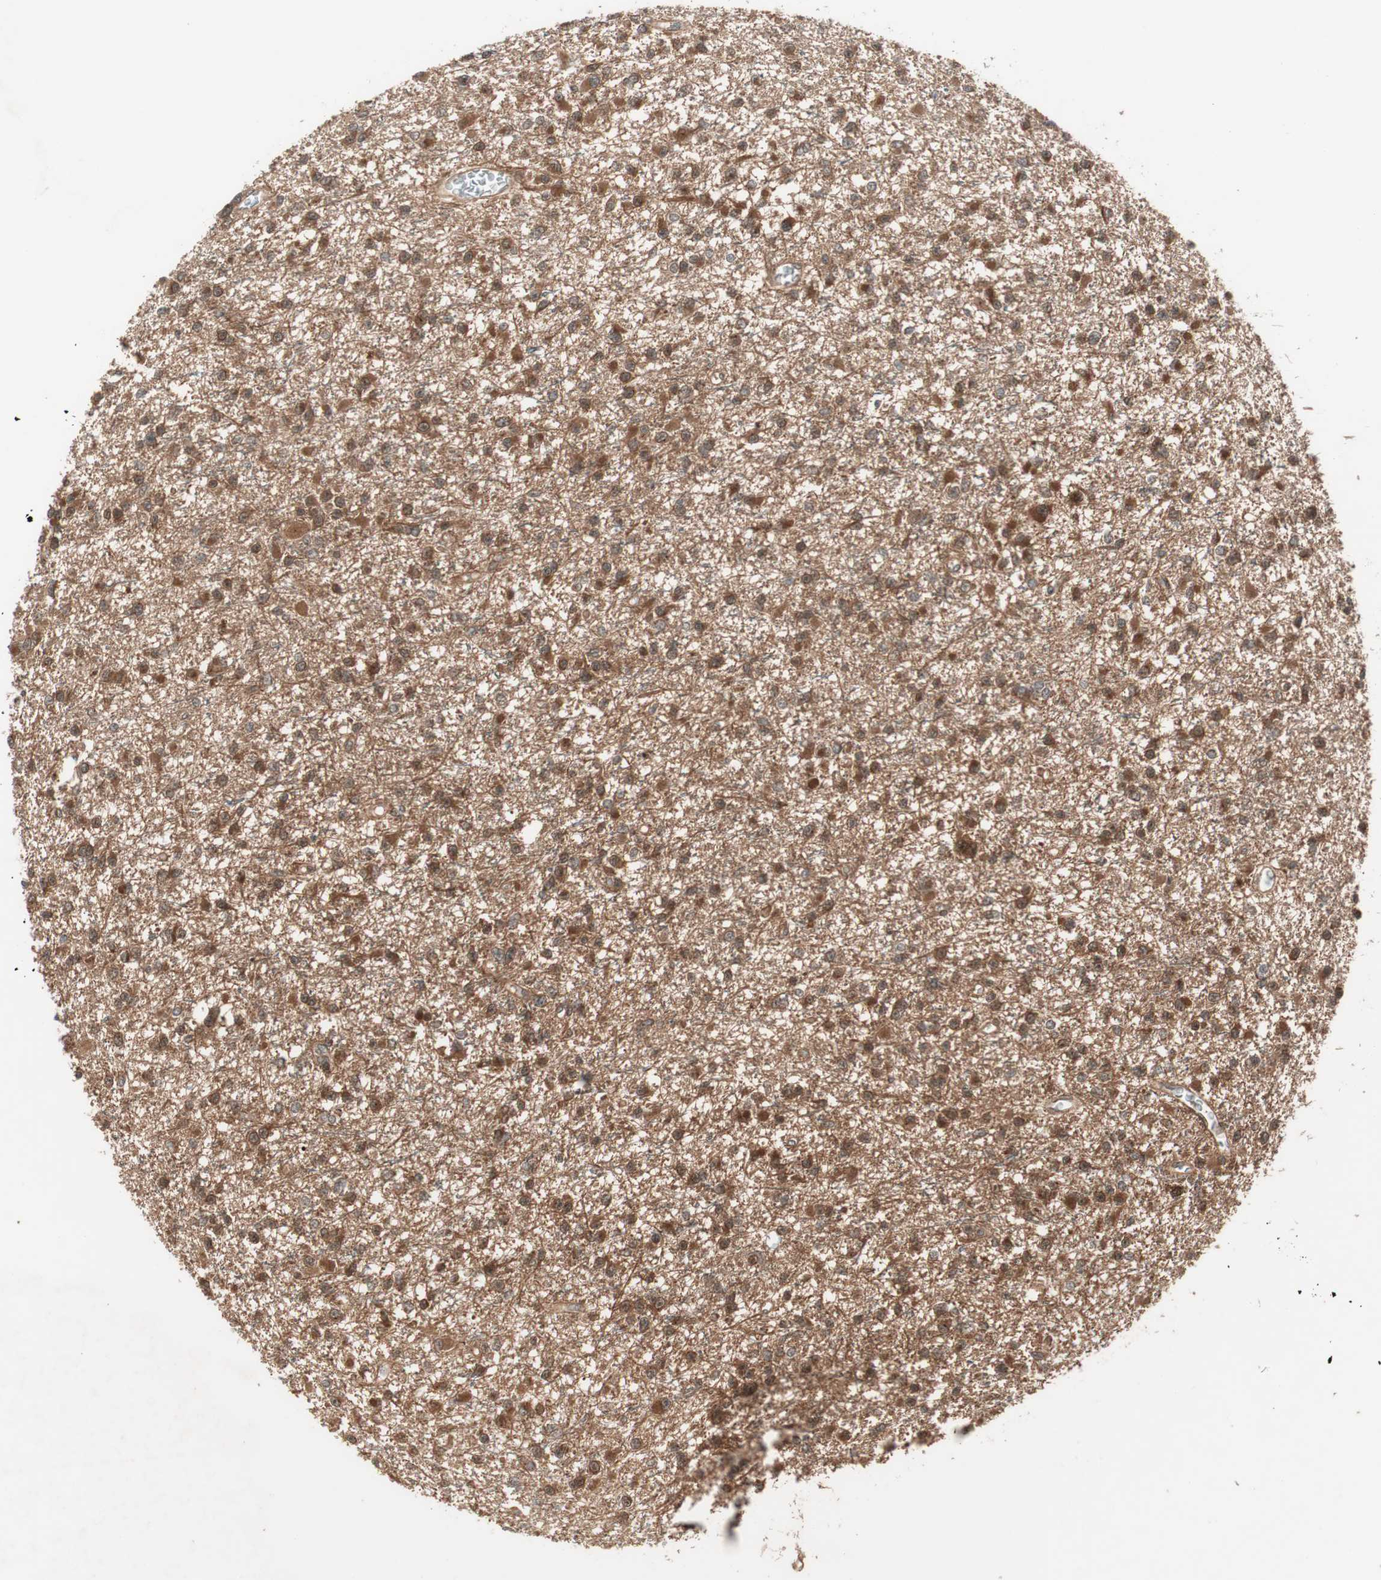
{"staining": {"intensity": "moderate", "quantity": ">75%", "location": "cytoplasmic/membranous"}, "tissue": "glioma", "cell_type": "Tumor cells", "image_type": "cancer", "snomed": [{"axis": "morphology", "description": "Glioma, malignant, Low grade"}, {"axis": "topography", "description": "Brain"}], "caption": "The immunohistochemical stain labels moderate cytoplasmic/membranous expression in tumor cells of malignant glioma (low-grade) tissue.", "gene": "PRKG2", "patient": {"sex": "female", "age": 22}}